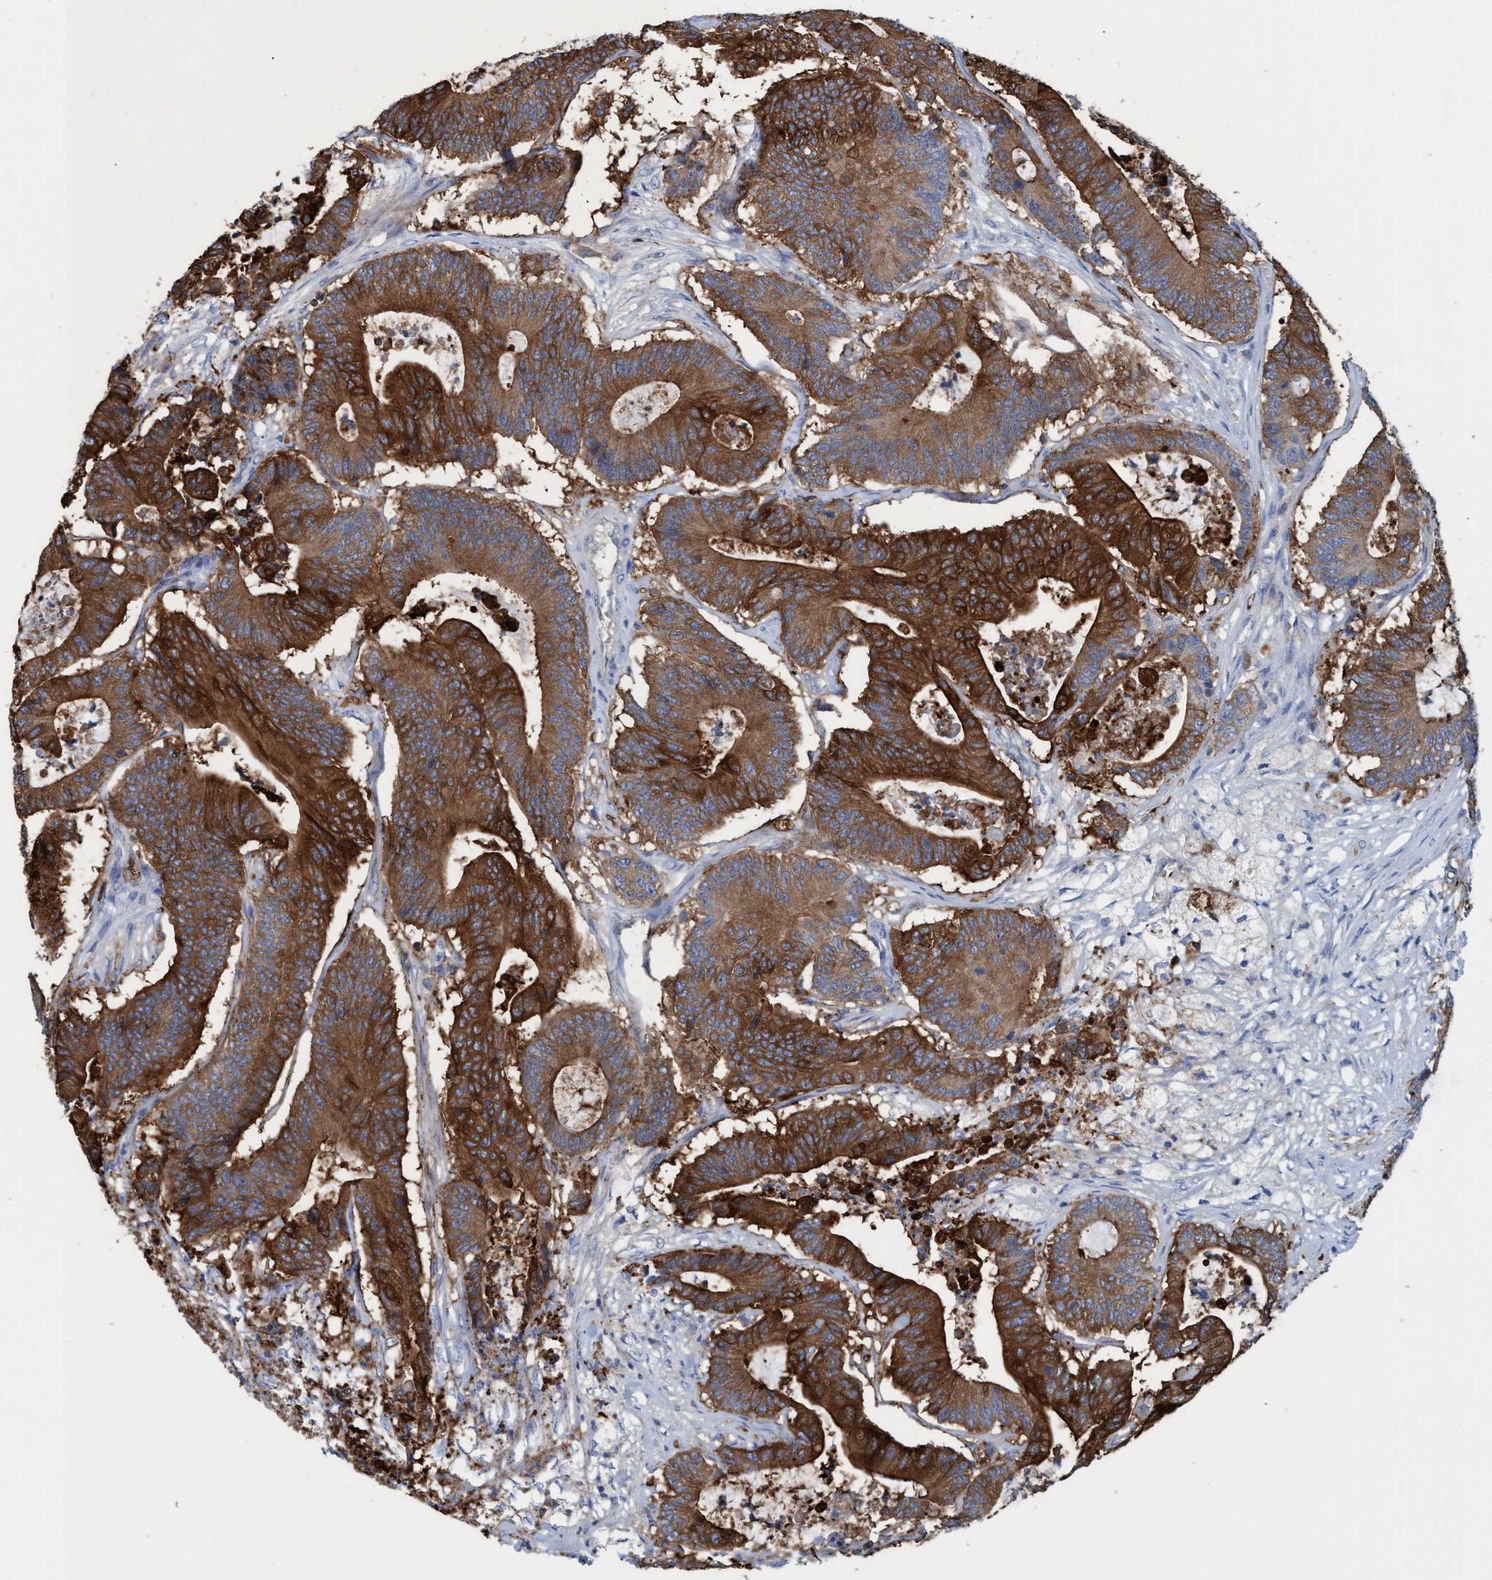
{"staining": {"intensity": "strong", "quantity": ">75%", "location": "cytoplasmic/membranous"}, "tissue": "colorectal cancer", "cell_type": "Tumor cells", "image_type": "cancer", "snomed": [{"axis": "morphology", "description": "Adenocarcinoma, NOS"}, {"axis": "topography", "description": "Colon"}], "caption": "Protein analysis of colorectal cancer (adenocarcinoma) tissue displays strong cytoplasmic/membranous staining in approximately >75% of tumor cells. (IHC, brightfield microscopy, high magnification).", "gene": "EZR", "patient": {"sex": "female", "age": 84}}